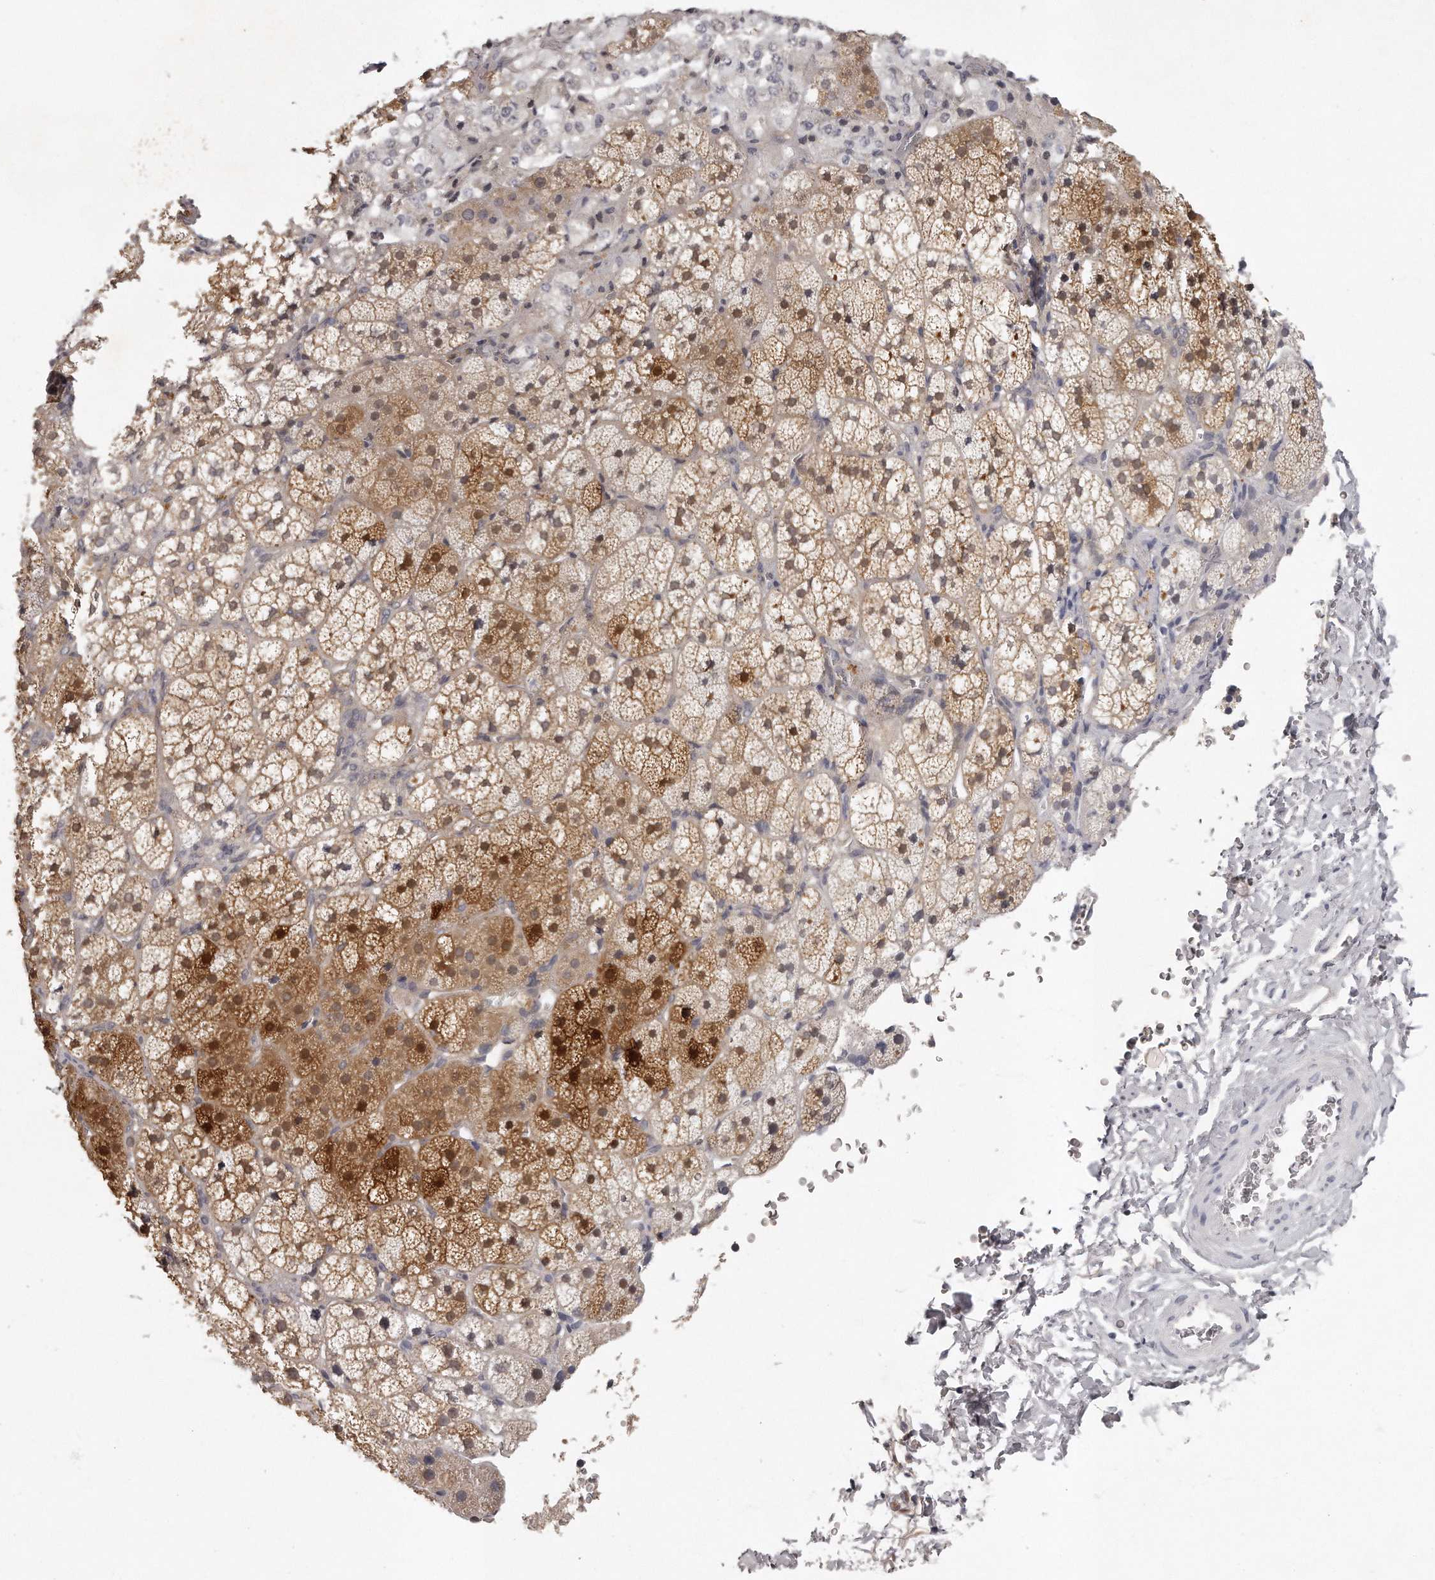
{"staining": {"intensity": "strong", "quantity": "<25%", "location": "cytoplasmic/membranous"}, "tissue": "adrenal gland", "cell_type": "Glandular cells", "image_type": "normal", "snomed": [{"axis": "morphology", "description": "Normal tissue, NOS"}, {"axis": "topography", "description": "Adrenal gland"}], "caption": "Protein staining displays strong cytoplasmic/membranous positivity in approximately <25% of glandular cells in benign adrenal gland. Using DAB (3,3'-diaminobenzidine) (brown) and hematoxylin (blue) stains, captured at high magnification using brightfield microscopy.", "gene": "GGCT", "patient": {"sex": "female", "age": 44}}